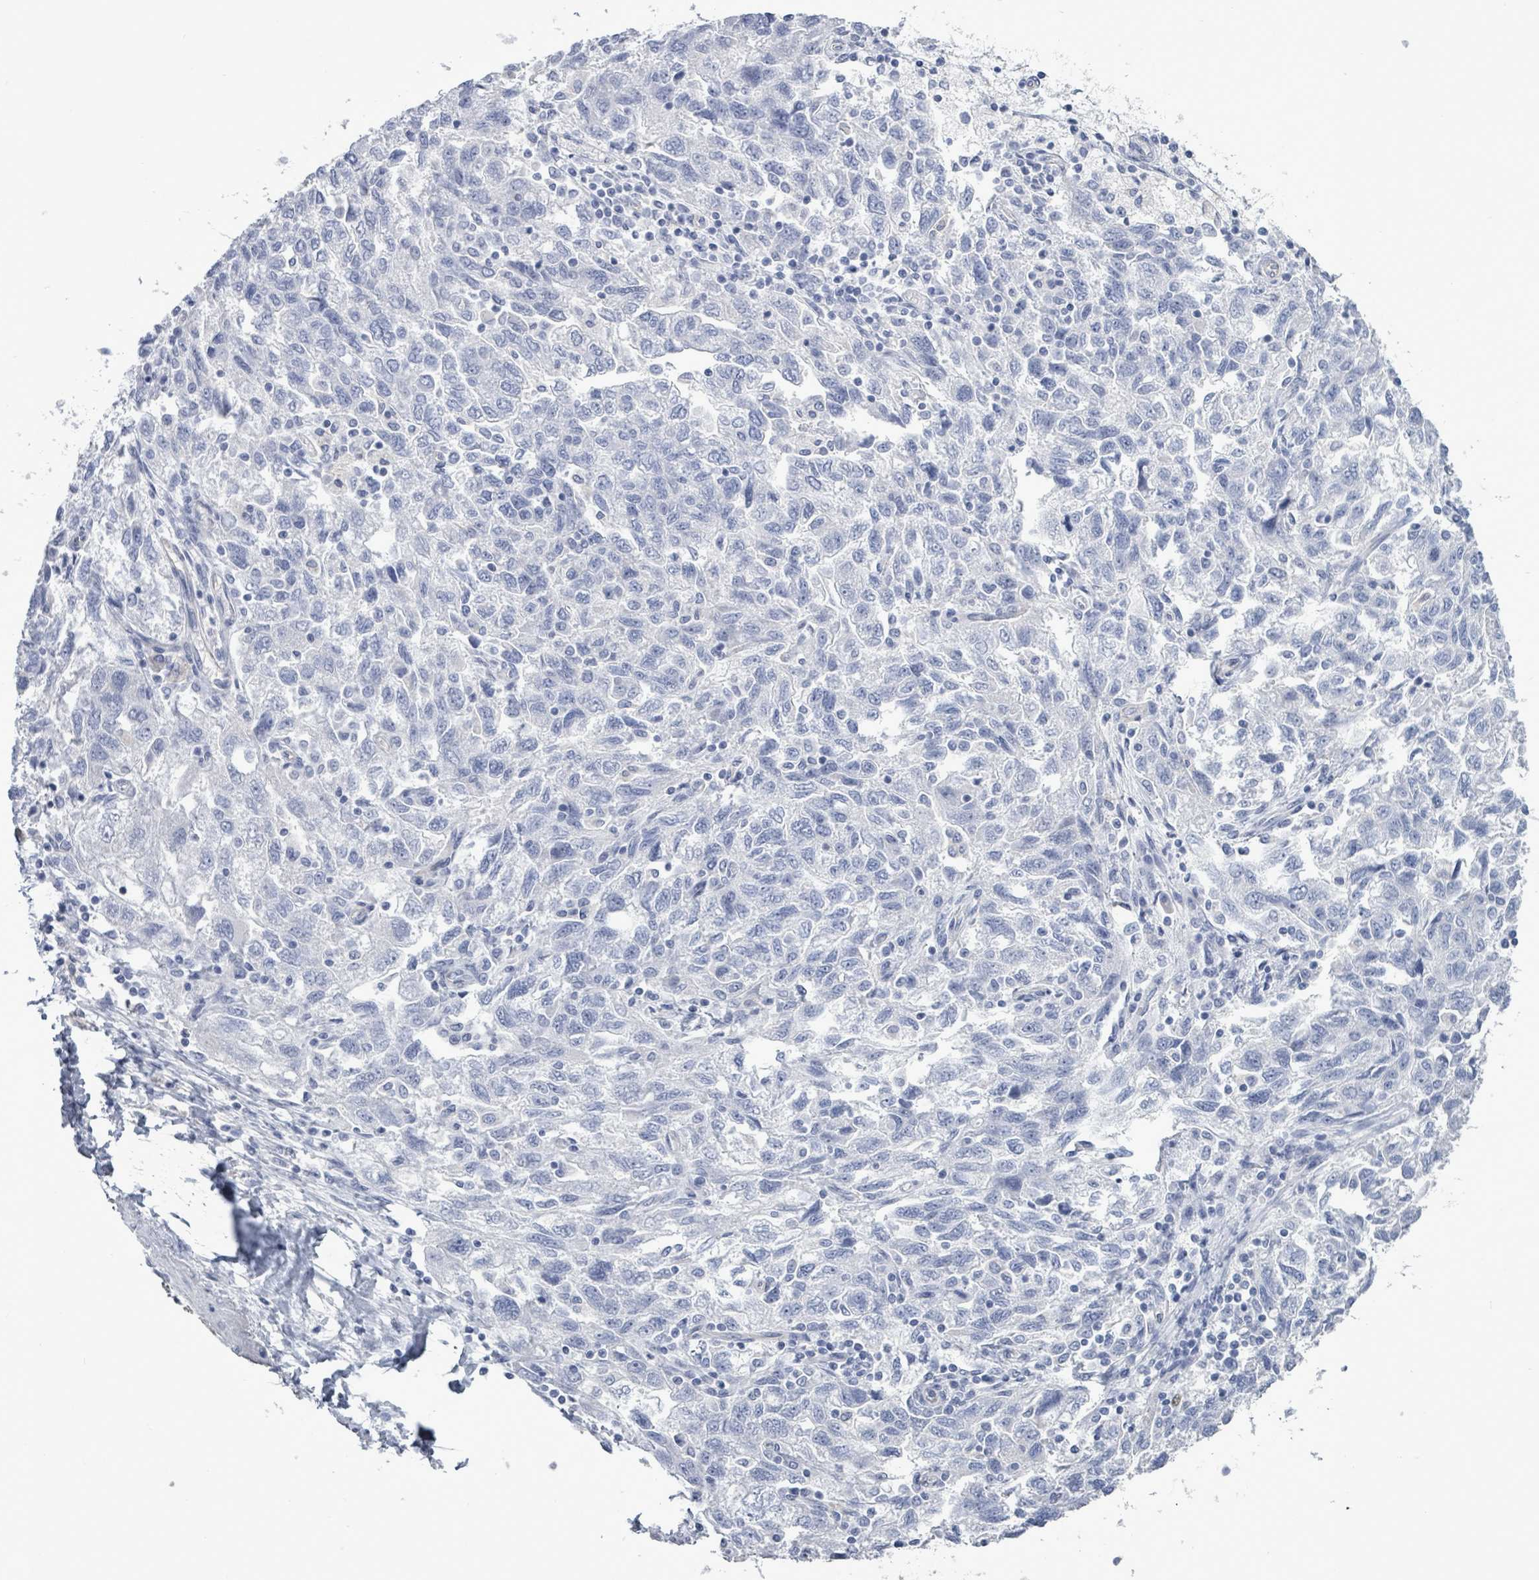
{"staining": {"intensity": "negative", "quantity": "none", "location": "none"}, "tissue": "ovarian cancer", "cell_type": "Tumor cells", "image_type": "cancer", "snomed": [{"axis": "morphology", "description": "Carcinoma, NOS"}, {"axis": "morphology", "description": "Cystadenocarcinoma, serous, NOS"}, {"axis": "topography", "description": "Ovary"}], "caption": "A high-resolution histopathology image shows immunohistochemistry (IHC) staining of carcinoma (ovarian), which demonstrates no significant staining in tumor cells.", "gene": "CT45A5", "patient": {"sex": "female", "age": 69}}